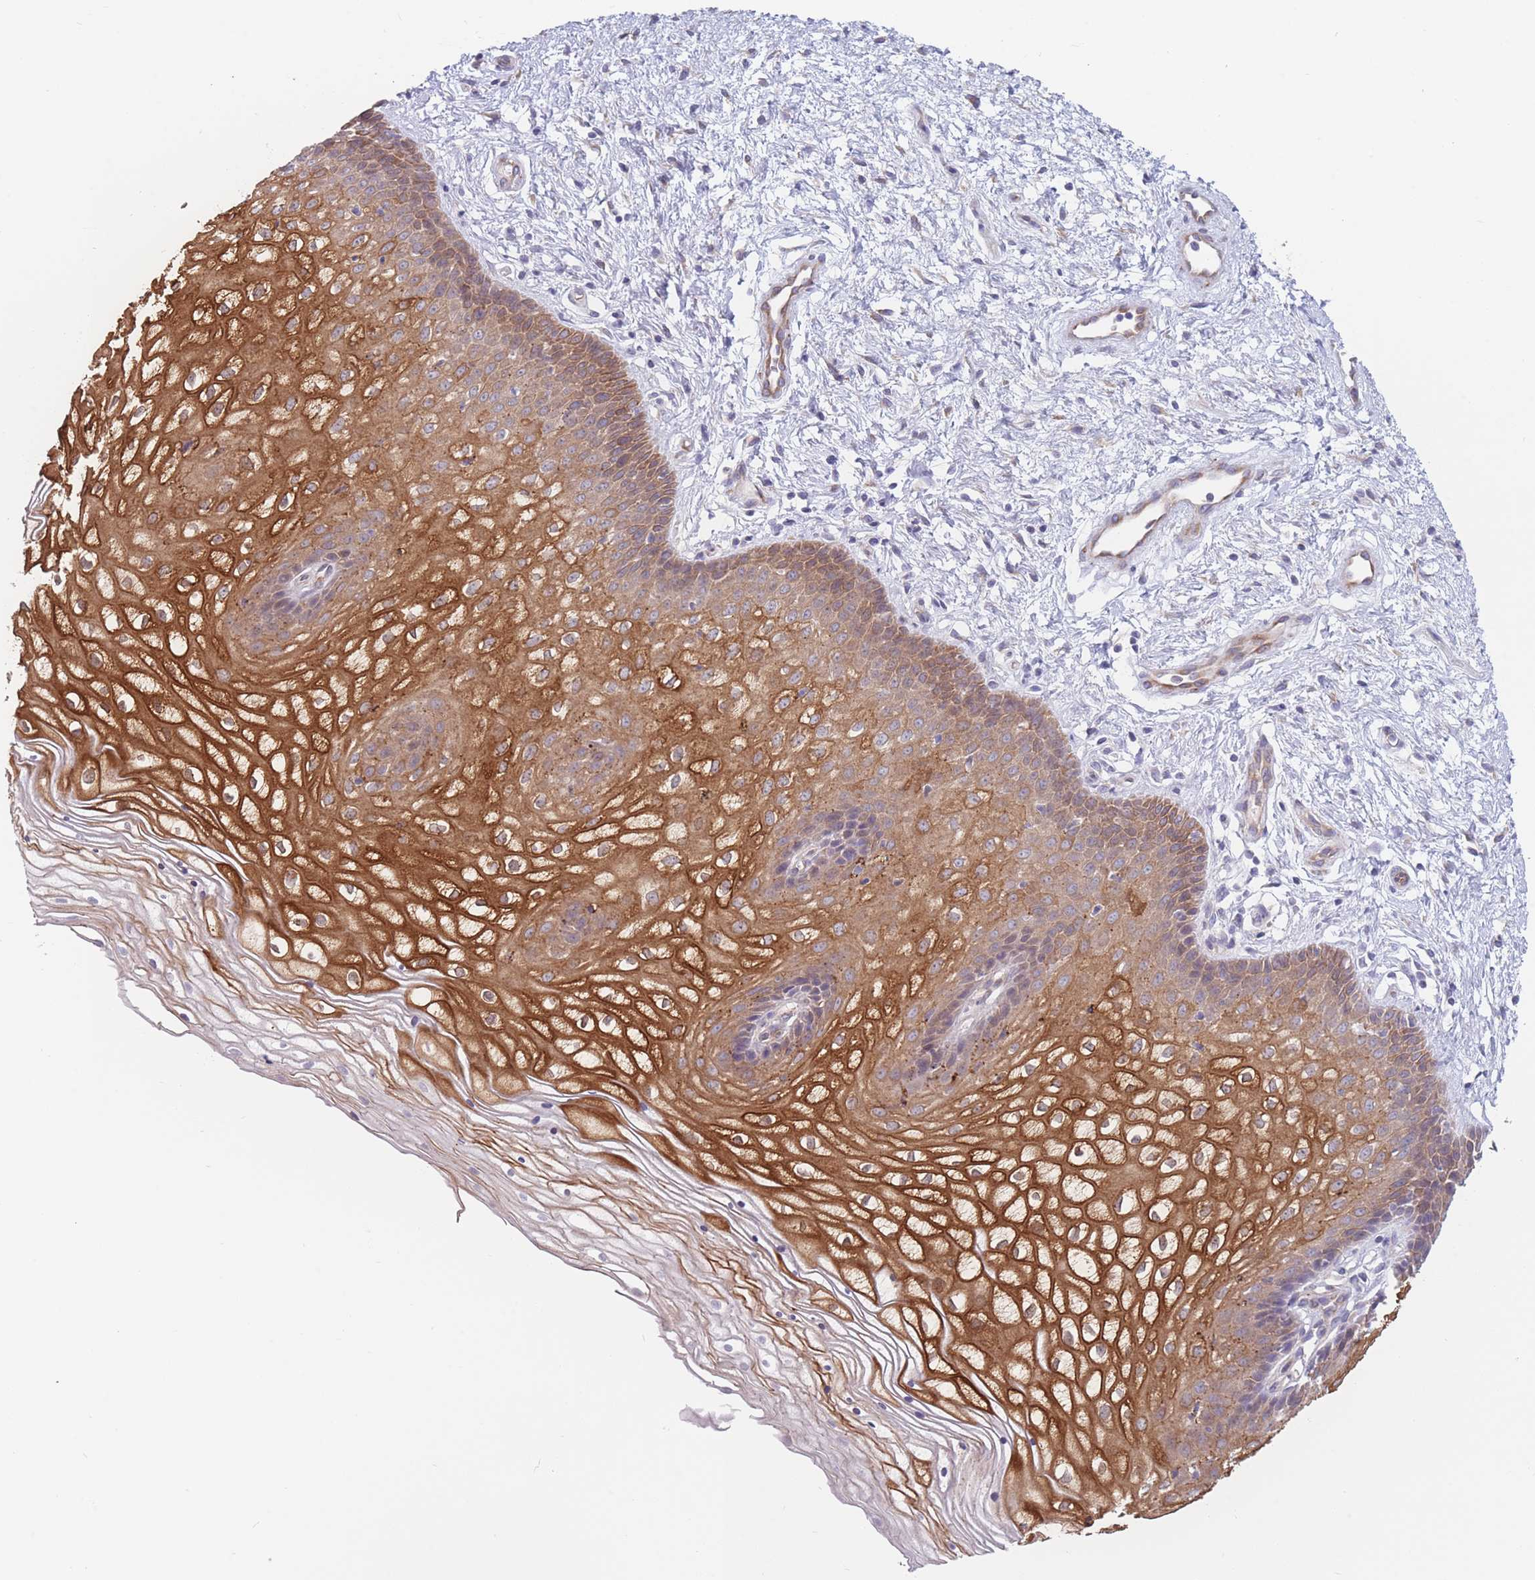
{"staining": {"intensity": "strong", "quantity": ">75%", "location": "cytoplasmic/membranous"}, "tissue": "vagina", "cell_type": "Squamous epithelial cells", "image_type": "normal", "snomed": [{"axis": "morphology", "description": "Normal tissue, NOS"}, {"axis": "topography", "description": "Vagina"}], "caption": "Immunohistochemical staining of benign vagina shows >75% levels of strong cytoplasmic/membranous protein staining in about >75% of squamous epithelial cells.", "gene": "AK9", "patient": {"sex": "female", "age": 34}}